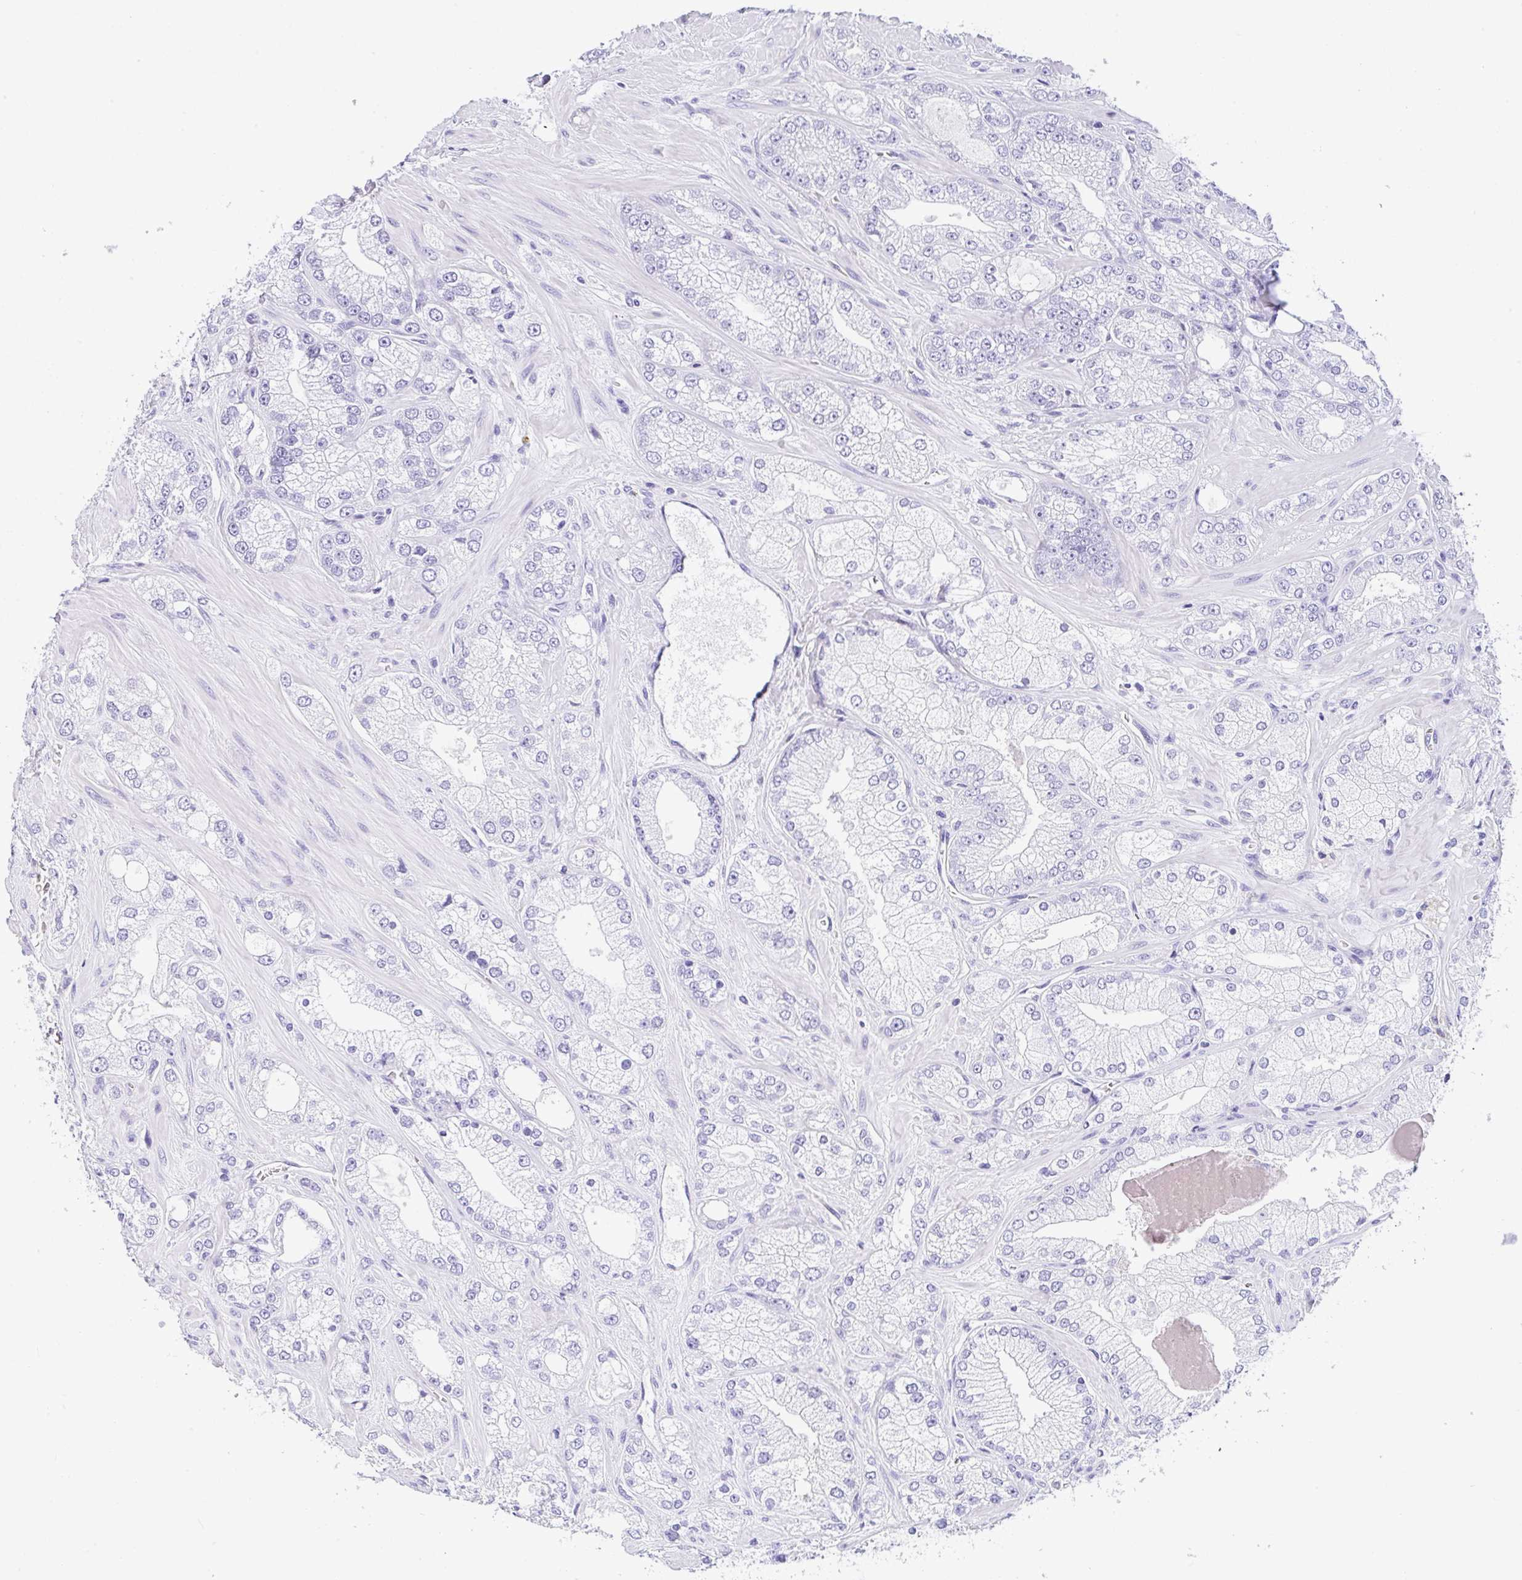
{"staining": {"intensity": "negative", "quantity": "none", "location": "none"}, "tissue": "prostate cancer", "cell_type": "Tumor cells", "image_type": "cancer", "snomed": [{"axis": "morphology", "description": "Normal tissue, NOS"}, {"axis": "morphology", "description": "Adenocarcinoma, High grade"}, {"axis": "topography", "description": "Prostate"}, {"axis": "topography", "description": "Peripheral nerve tissue"}], "caption": "High magnification brightfield microscopy of prostate cancer (adenocarcinoma (high-grade)) stained with DAB (brown) and counterstained with hematoxylin (blue): tumor cells show no significant positivity. (DAB immunohistochemistry (IHC) visualized using brightfield microscopy, high magnification).", "gene": "CPA1", "patient": {"sex": "male", "age": 68}}